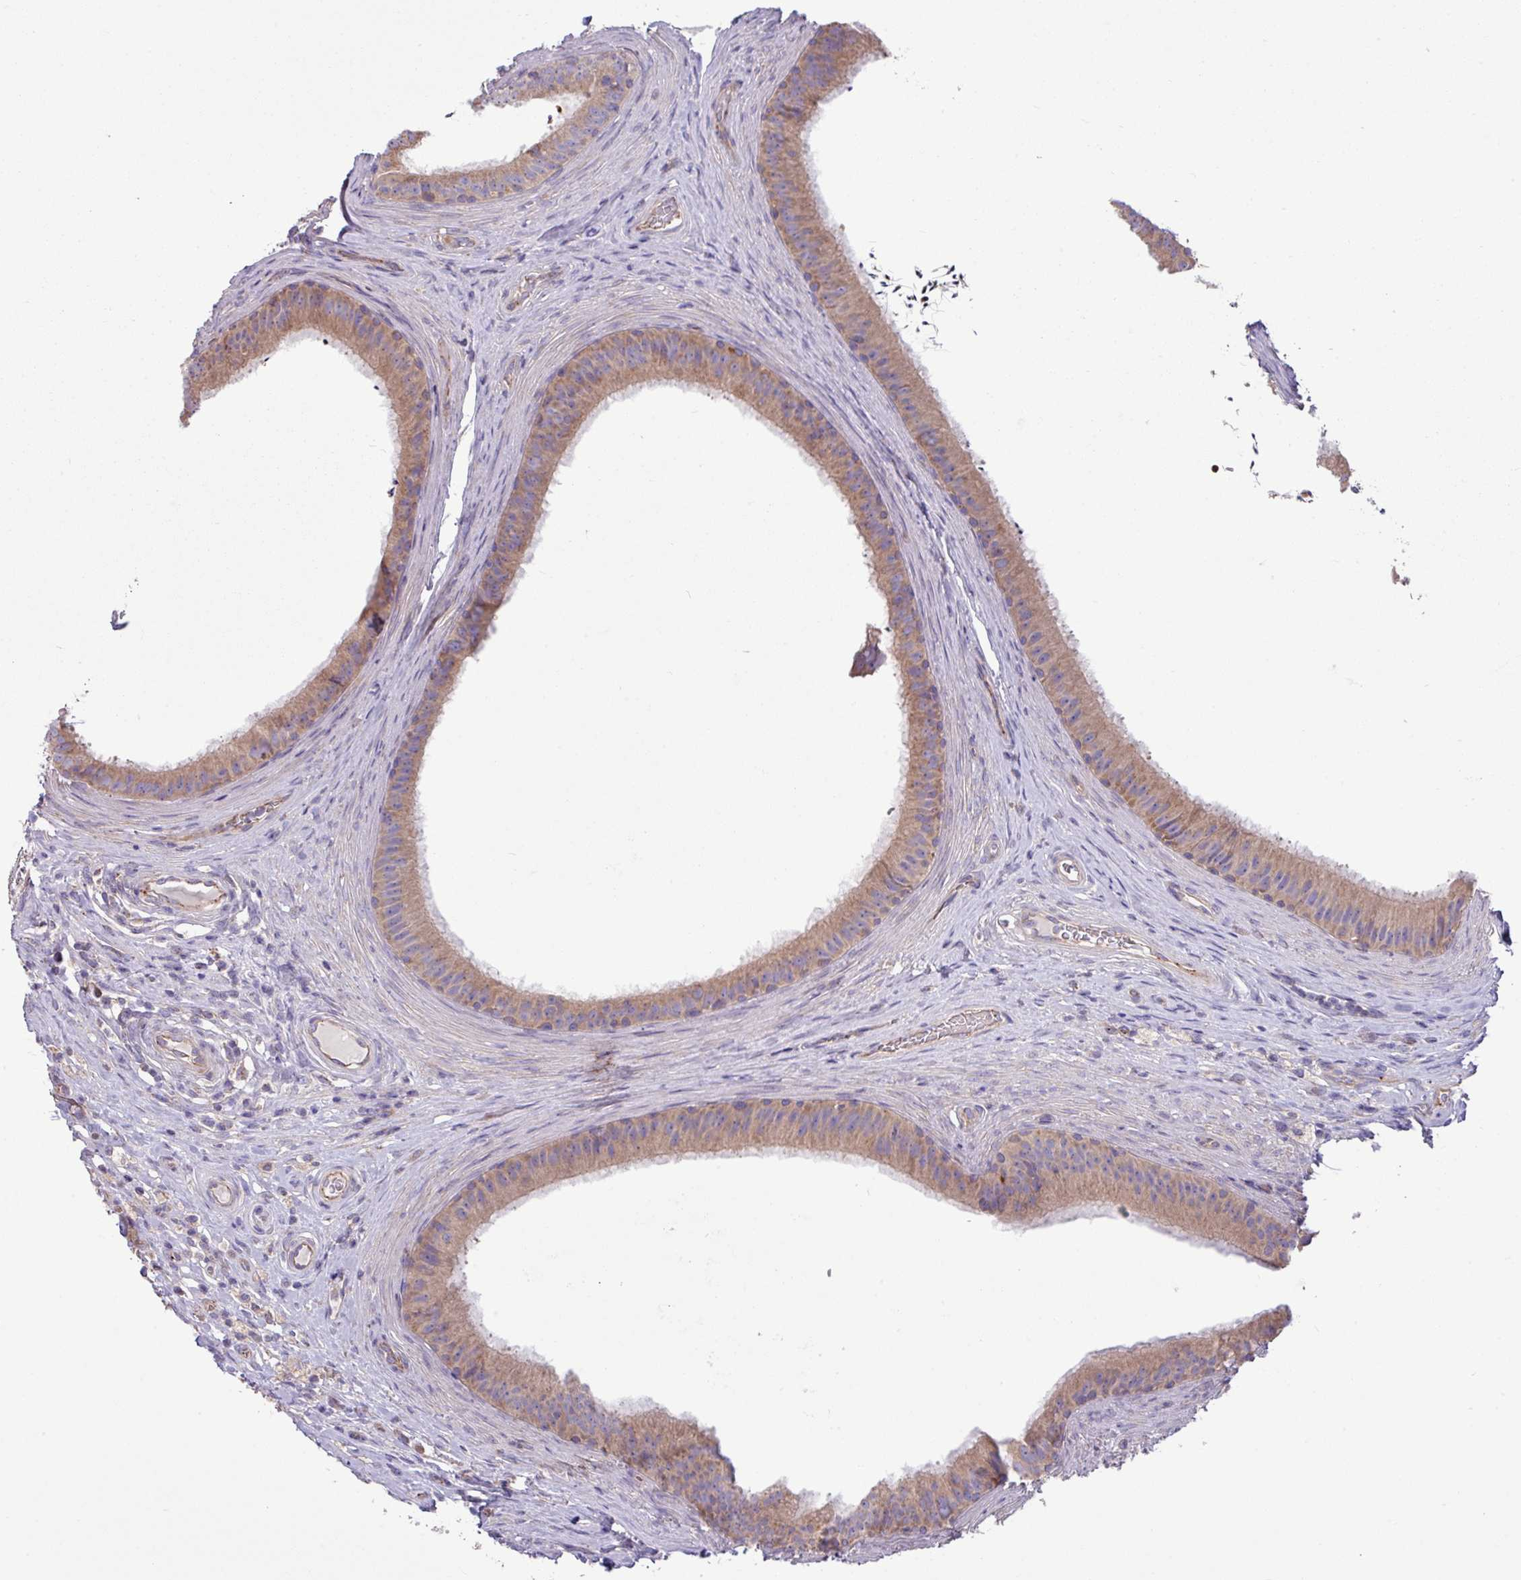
{"staining": {"intensity": "moderate", "quantity": "25%-75%", "location": "cytoplasmic/membranous"}, "tissue": "epididymis", "cell_type": "Glandular cells", "image_type": "normal", "snomed": [{"axis": "morphology", "description": "Normal tissue, NOS"}, {"axis": "topography", "description": "Testis"}, {"axis": "topography", "description": "Epididymis"}], "caption": "IHC of benign human epididymis shows medium levels of moderate cytoplasmic/membranous expression in approximately 25%-75% of glandular cells.", "gene": "PPM1J", "patient": {"sex": "male", "age": 41}}